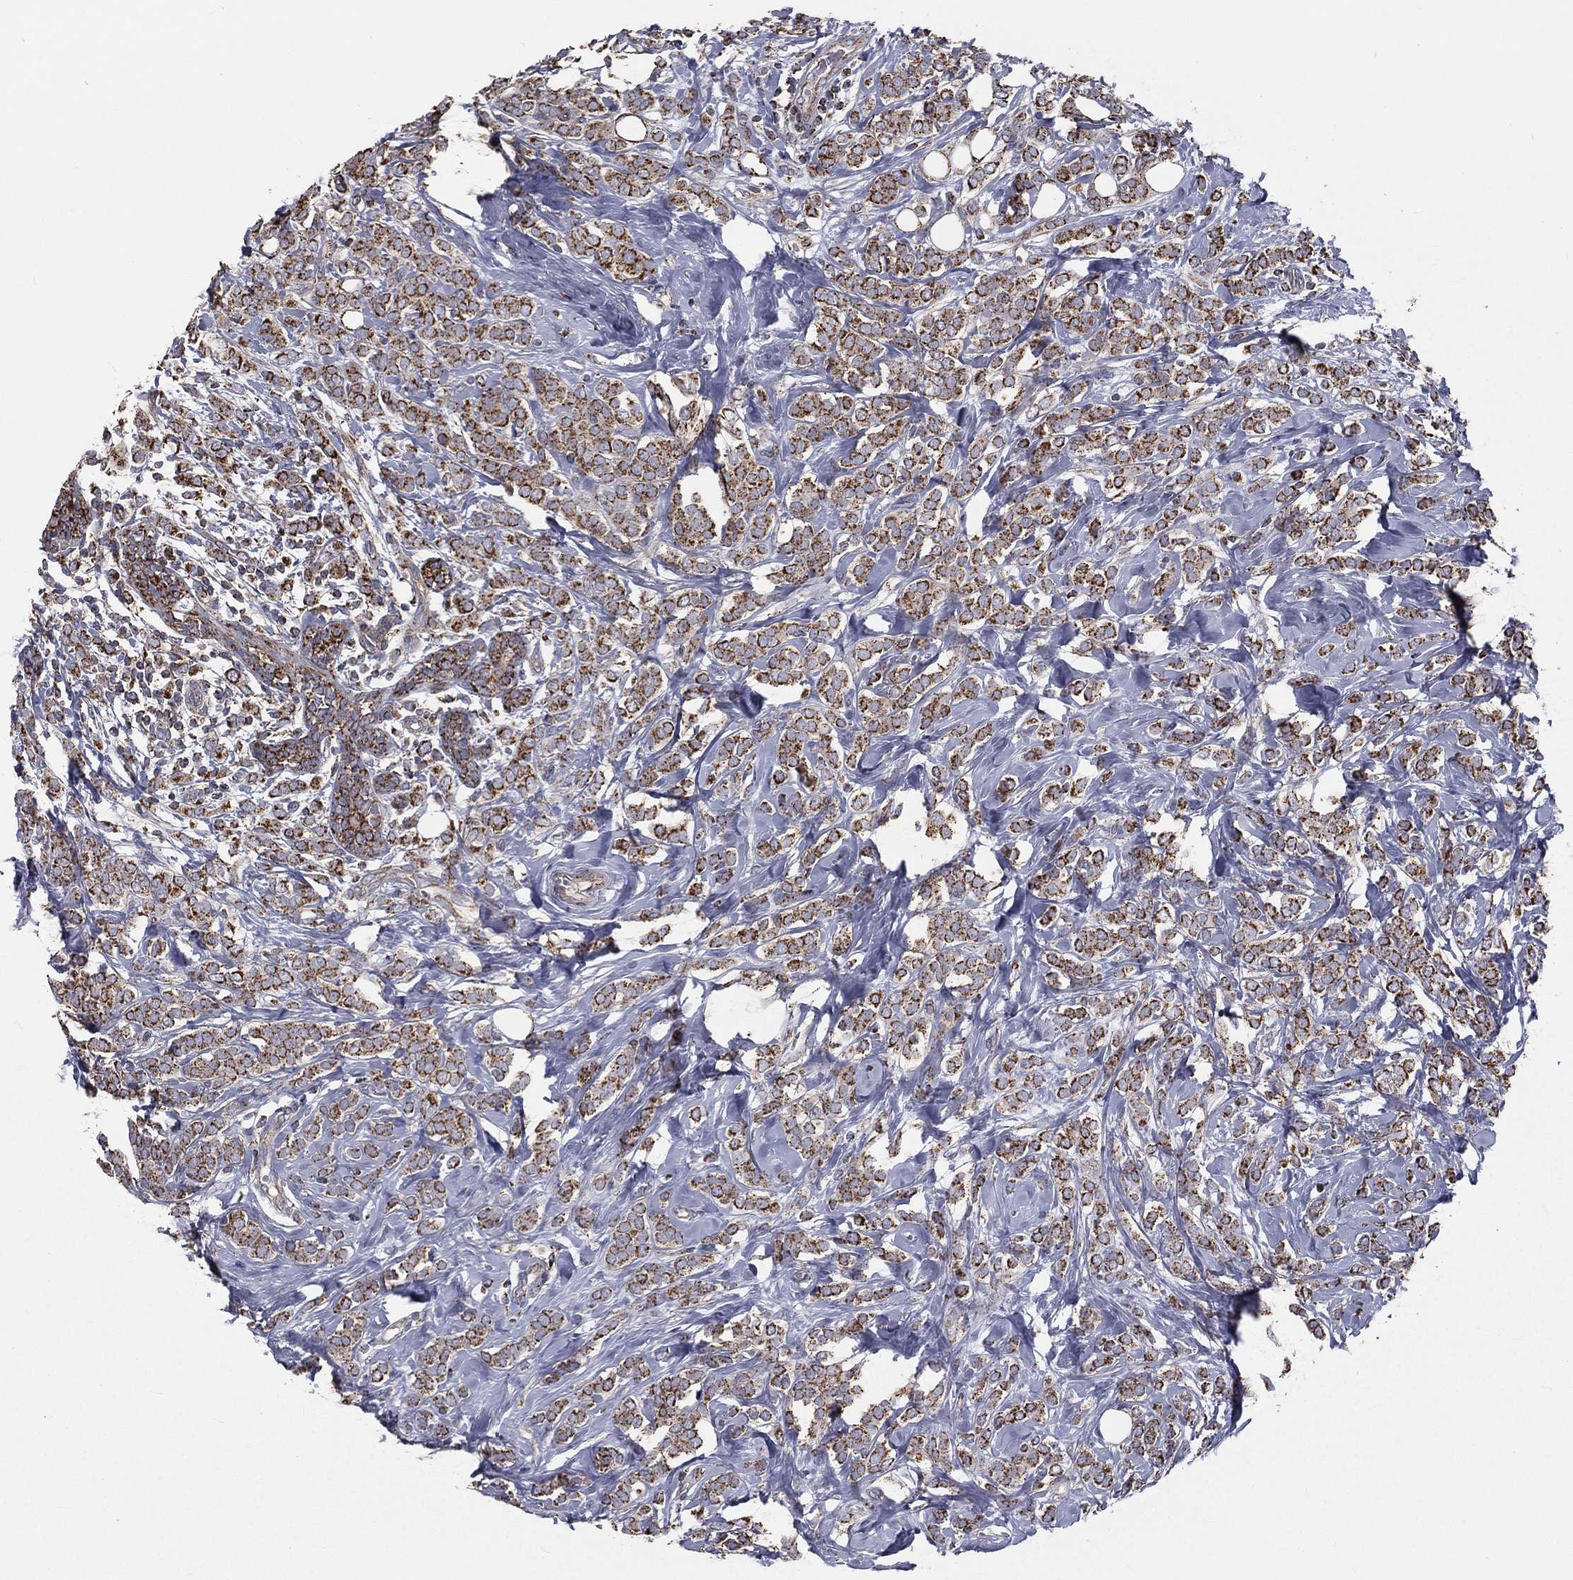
{"staining": {"intensity": "strong", "quantity": ">75%", "location": "cytoplasmic/membranous"}, "tissue": "breast cancer", "cell_type": "Tumor cells", "image_type": "cancer", "snomed": [{"axis": "morphology", "description": "Lobular carcinoma"}, {"axis": "topography", "description": "Breast"}], "caption": "A high amount of strong cytoplasmic/membranous positivity is seen in about >75% of tumor cells in breast lobular carcinoma tissue. Nuclei are stained in blue.", "gene": "HADH", "patient": {"sex": "female", "age": 49}}